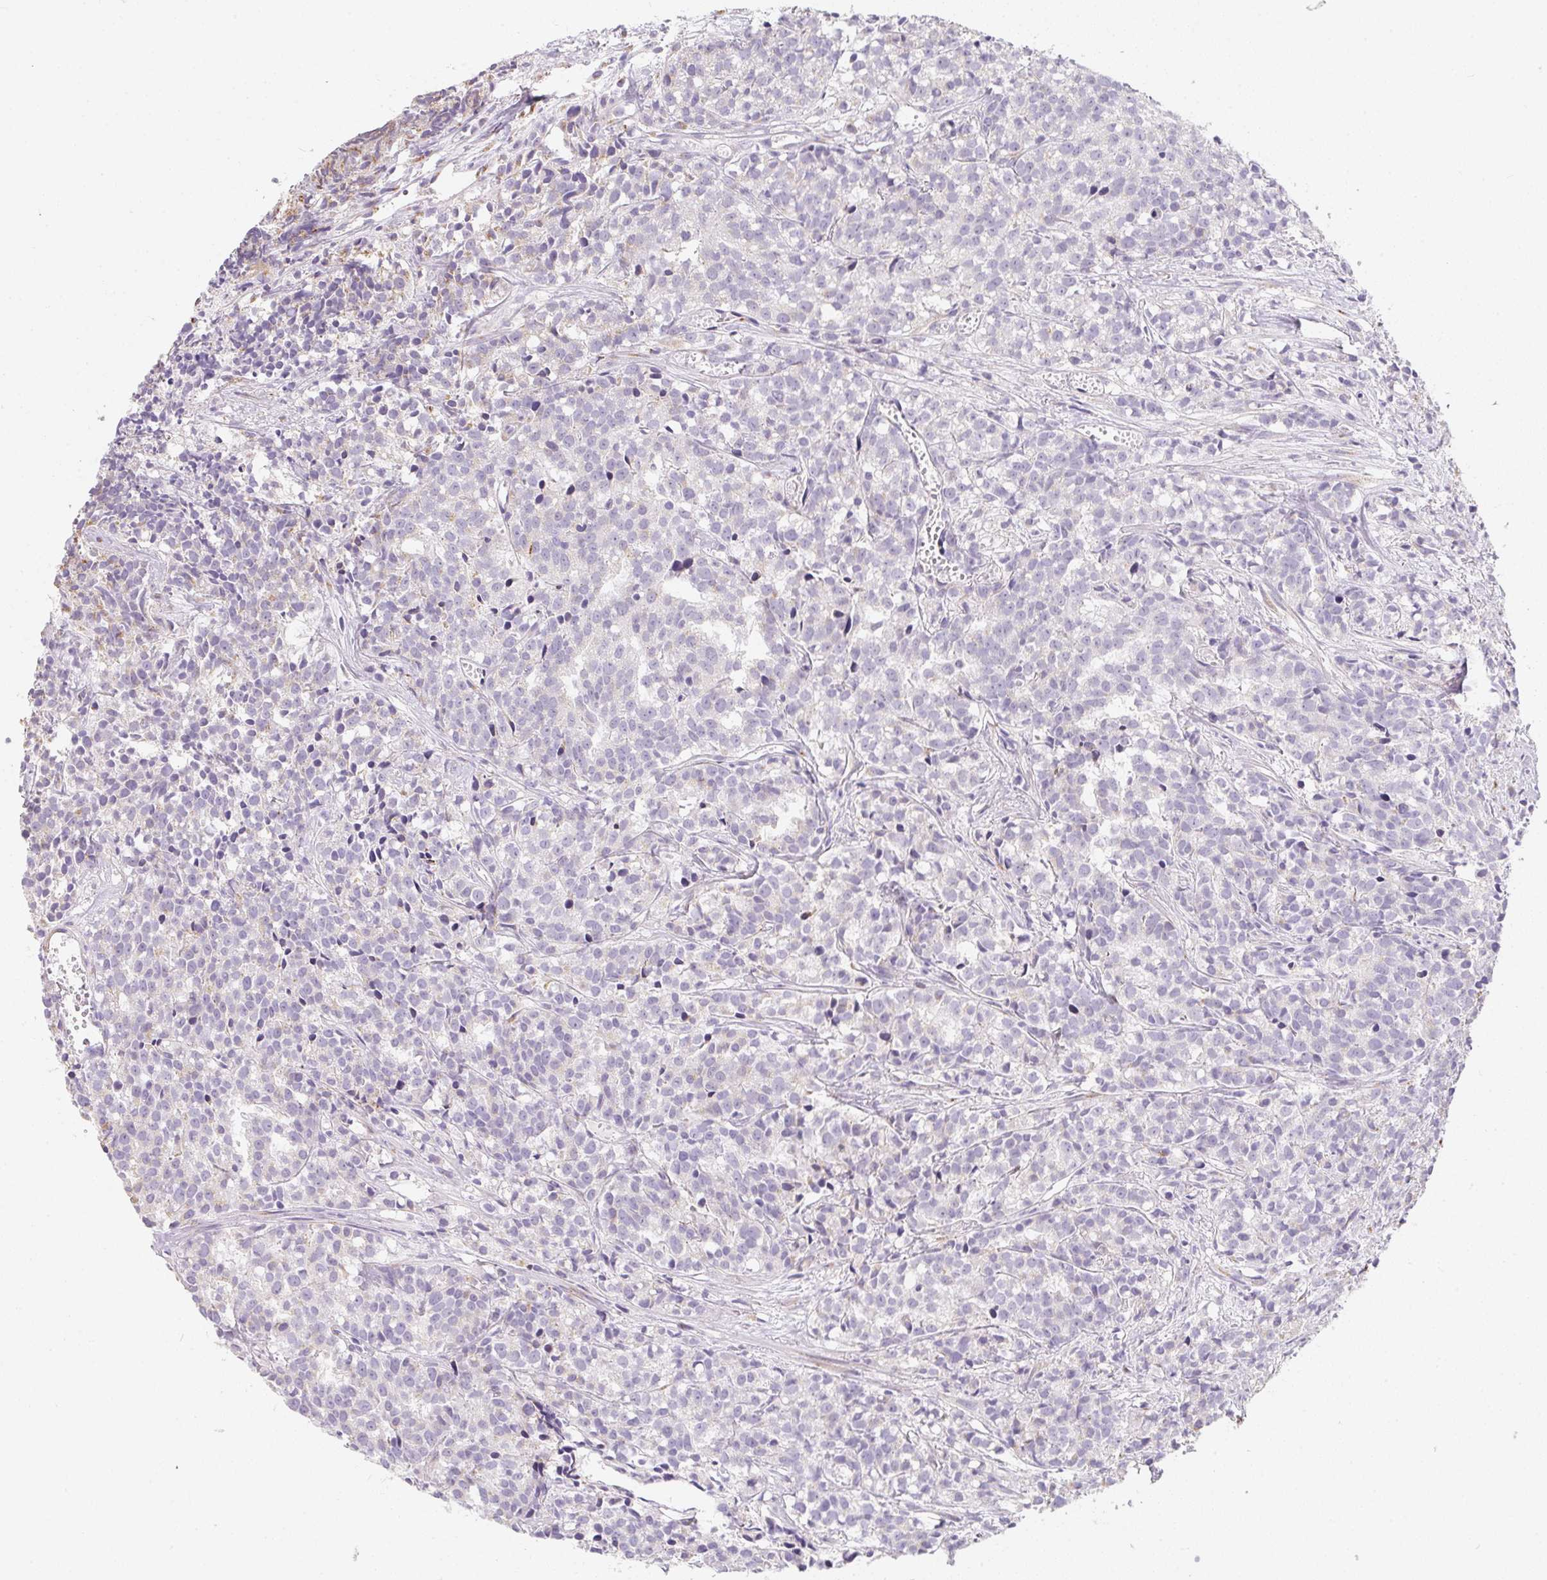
{"staining": {"intensity": "negative", "quantity": "none", "location": "none"}, "tissue": "prostate cancer", "cell_type": "Tumor cells", "image_type": "cancer", "snomed": [{"axis": "morphology", "description": "Adenocarcinoma, High grade"}, {"axis": "topography", "description": "Prostate"}], "caption": "The micrograph shows no staining of tumor cells in prostate high-grade adenocarcinoma.", "gene": "MAP1A", "patient": {"sex": "male", "age": 58}}